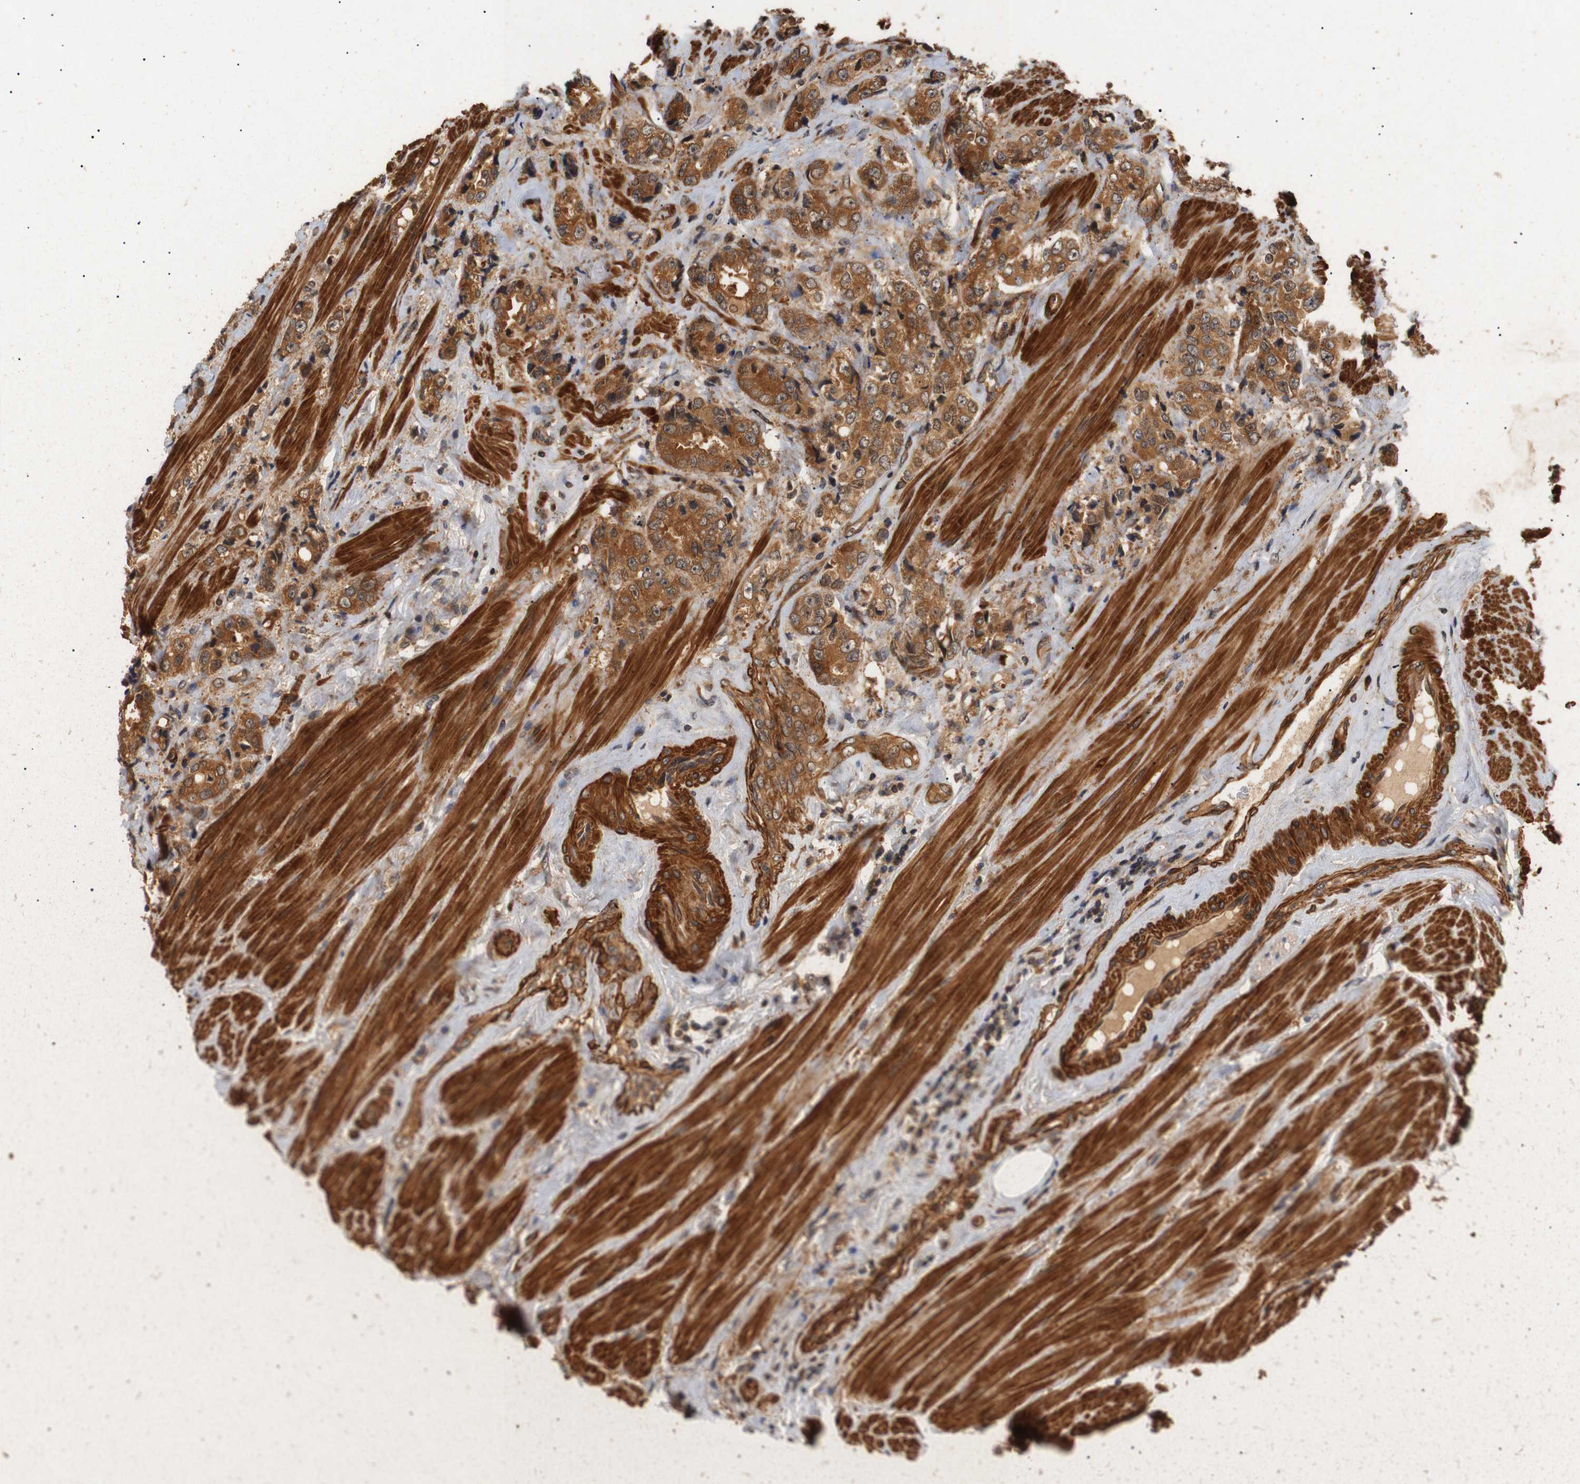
{"staining": {"intensity": "strong", "quantity": ">75%", "location": "cytoplasmic/membranous"}, "tissue": "prostate cancer", "cell_type": "Tumor cells", "image_type": "cancer", "snomed": [{"axis": "morphology", "description": "Adenocarcinoma, High grade"}, {"axis": "topography", "description": "Prostate"}], "caption": "Human prostate adenocarcinoma (high-grade) stained with a brown dye reveals strong cytoplasmic/membranous positive staining in about >75% of tumor cells.", "gene": "PAWR", "patient": {"sex": "male", "age": 61}}